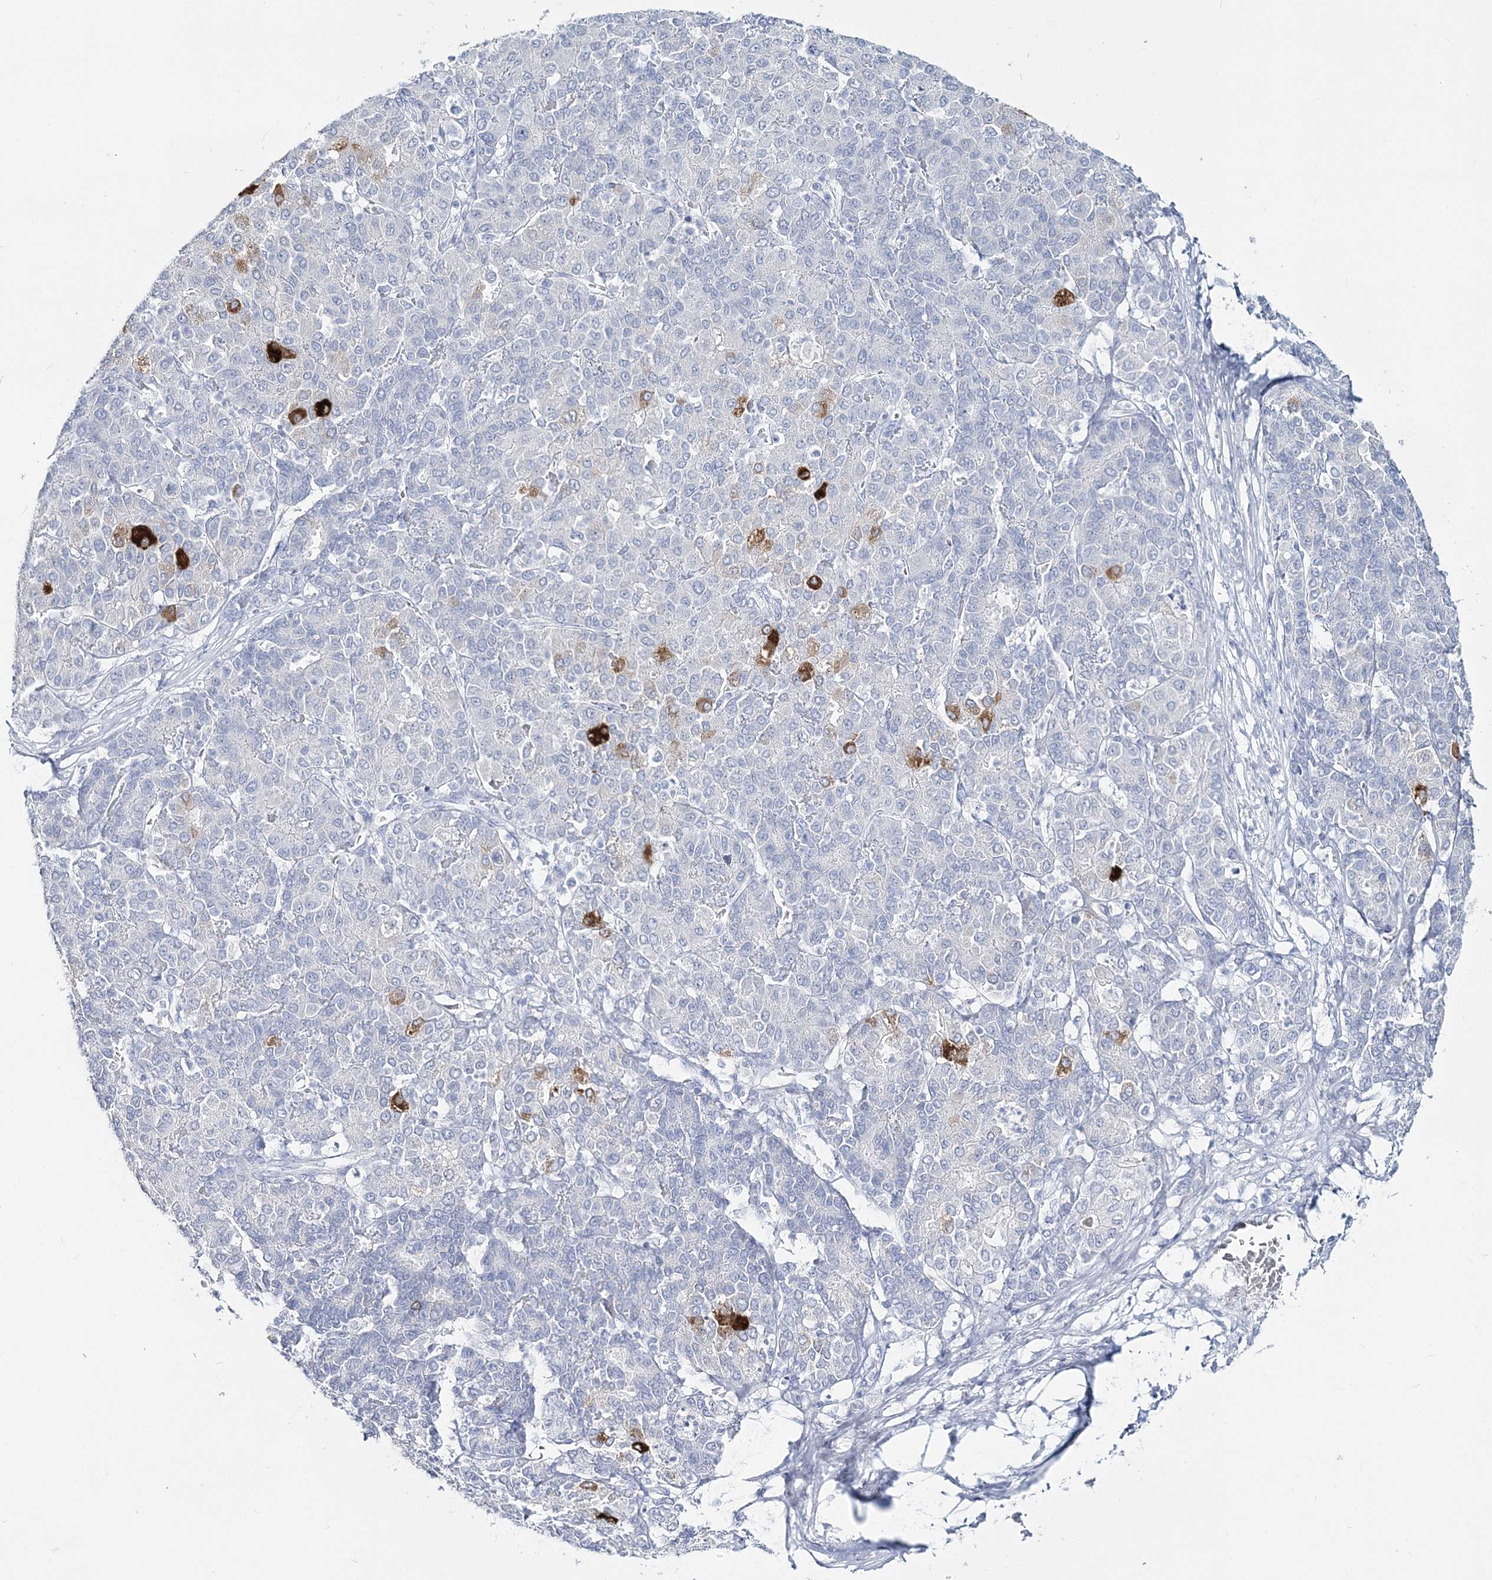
{"staining": {"intensity": "strong", "quantity": "<25%", "location": "cytoplasmic/membranous"}, "tissue": "liver cancer", "cell_type": "Tumor cells", "image_type": "cancer", "snomed": [{"axis": "morphology", "description": "Carcinoma, Hepatocellular, NOS"}, {"axis": "topography", "description": "Liver"}], "caption": "A high-resolution image shows IHC staining of liver hepatocellular carcinoma, which displays strong cytoplasmic/membranous positivity in approximately <25% of tumor cells.", "gene": "CYP3A4", "patient": {"sex": "male", "age": 65}}